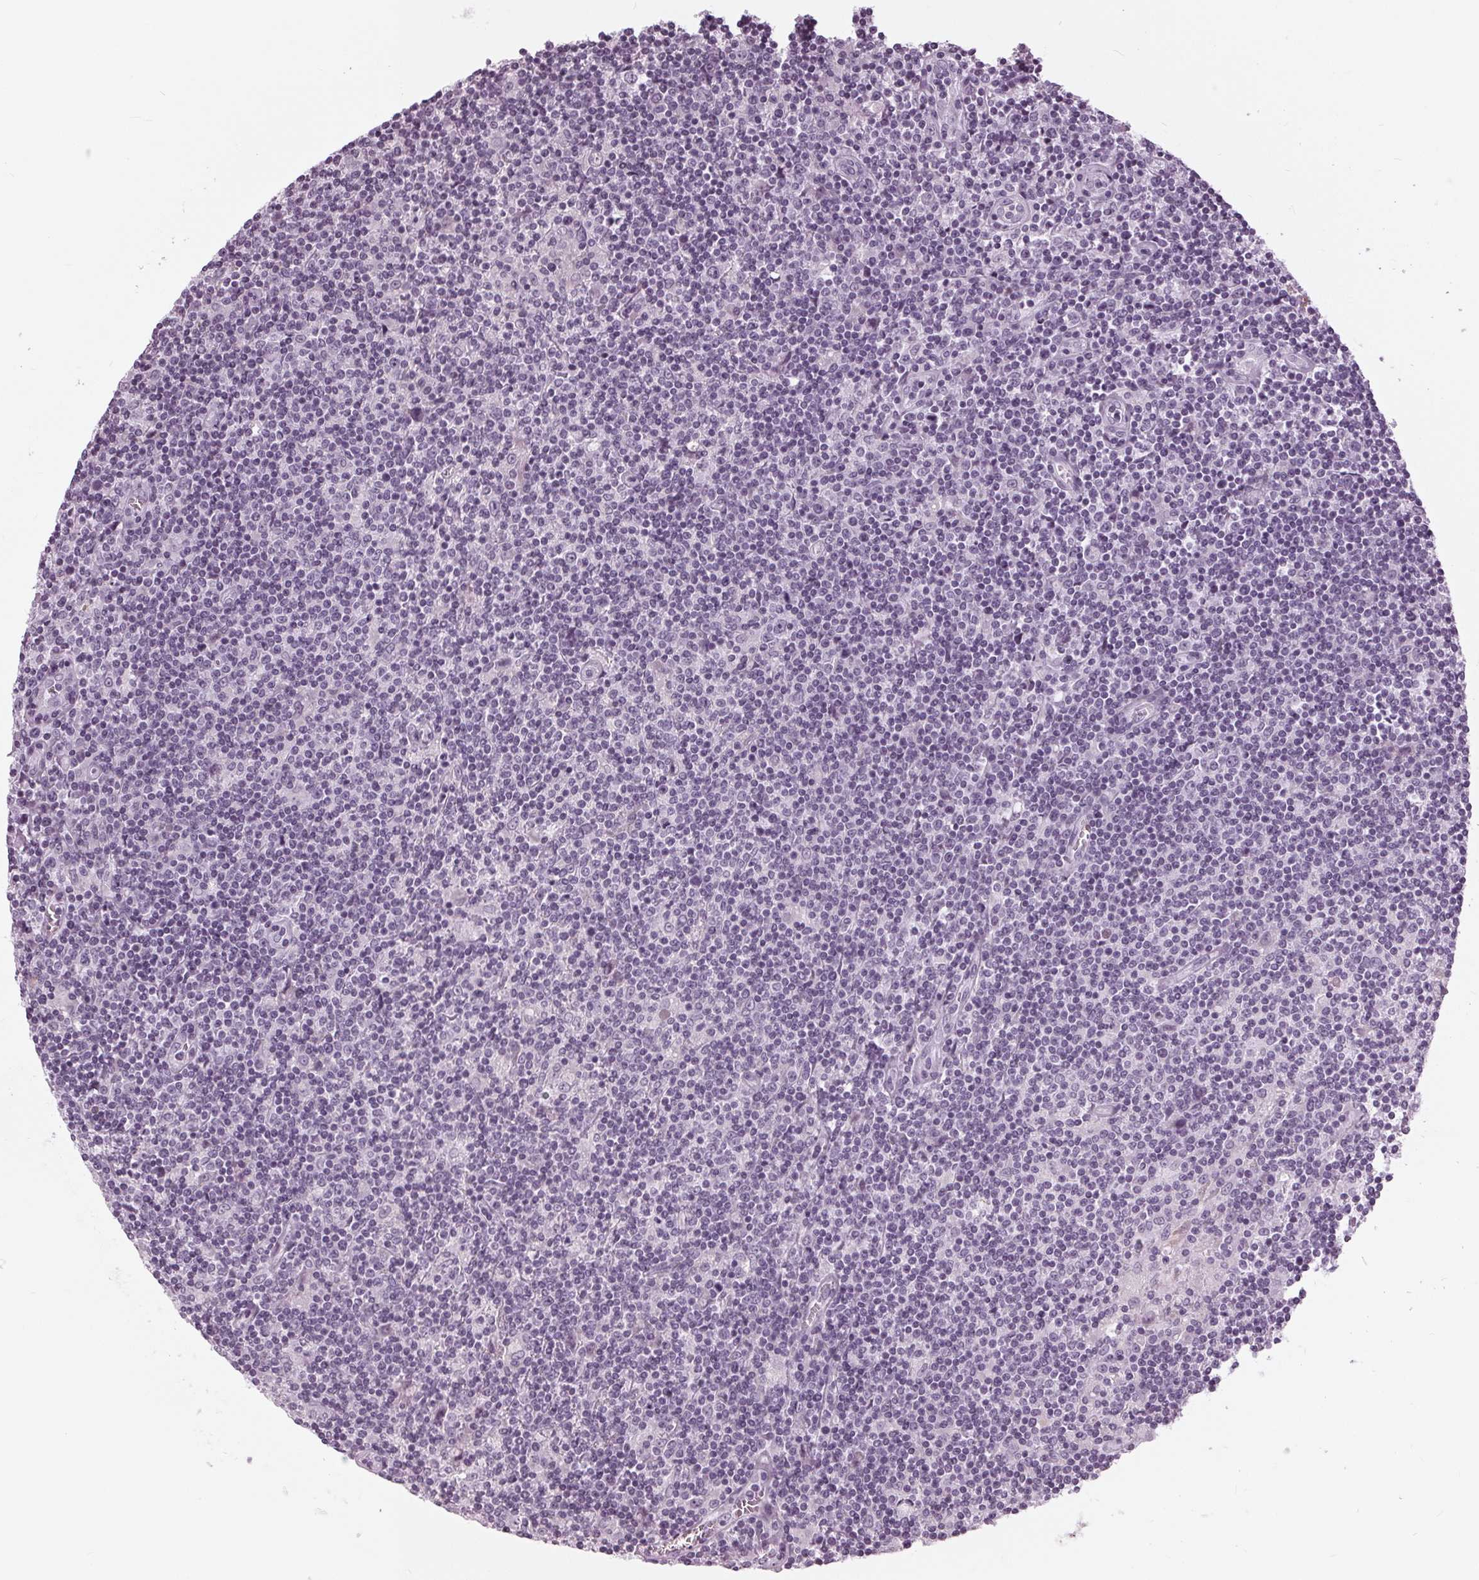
{"staining": {"intensity": "negative", "quantity": "none", "location": "none"}, "tissue": "lymphoma", "cell_type": "Tumor cells", "image_type": "cancer", "snomed": [{"axis": "morphology", "description": "Hodgkin's disease, NOS"}, {"axis": "topography", "description": "Lymph node"}], "caption": "Human lymphoma stained for a protein using immunohistochemistry (IHC) demonstrates no expression in tumor cells.", "gene": "SLC9A4", "patient": {"sex": "male", "age": 40}}